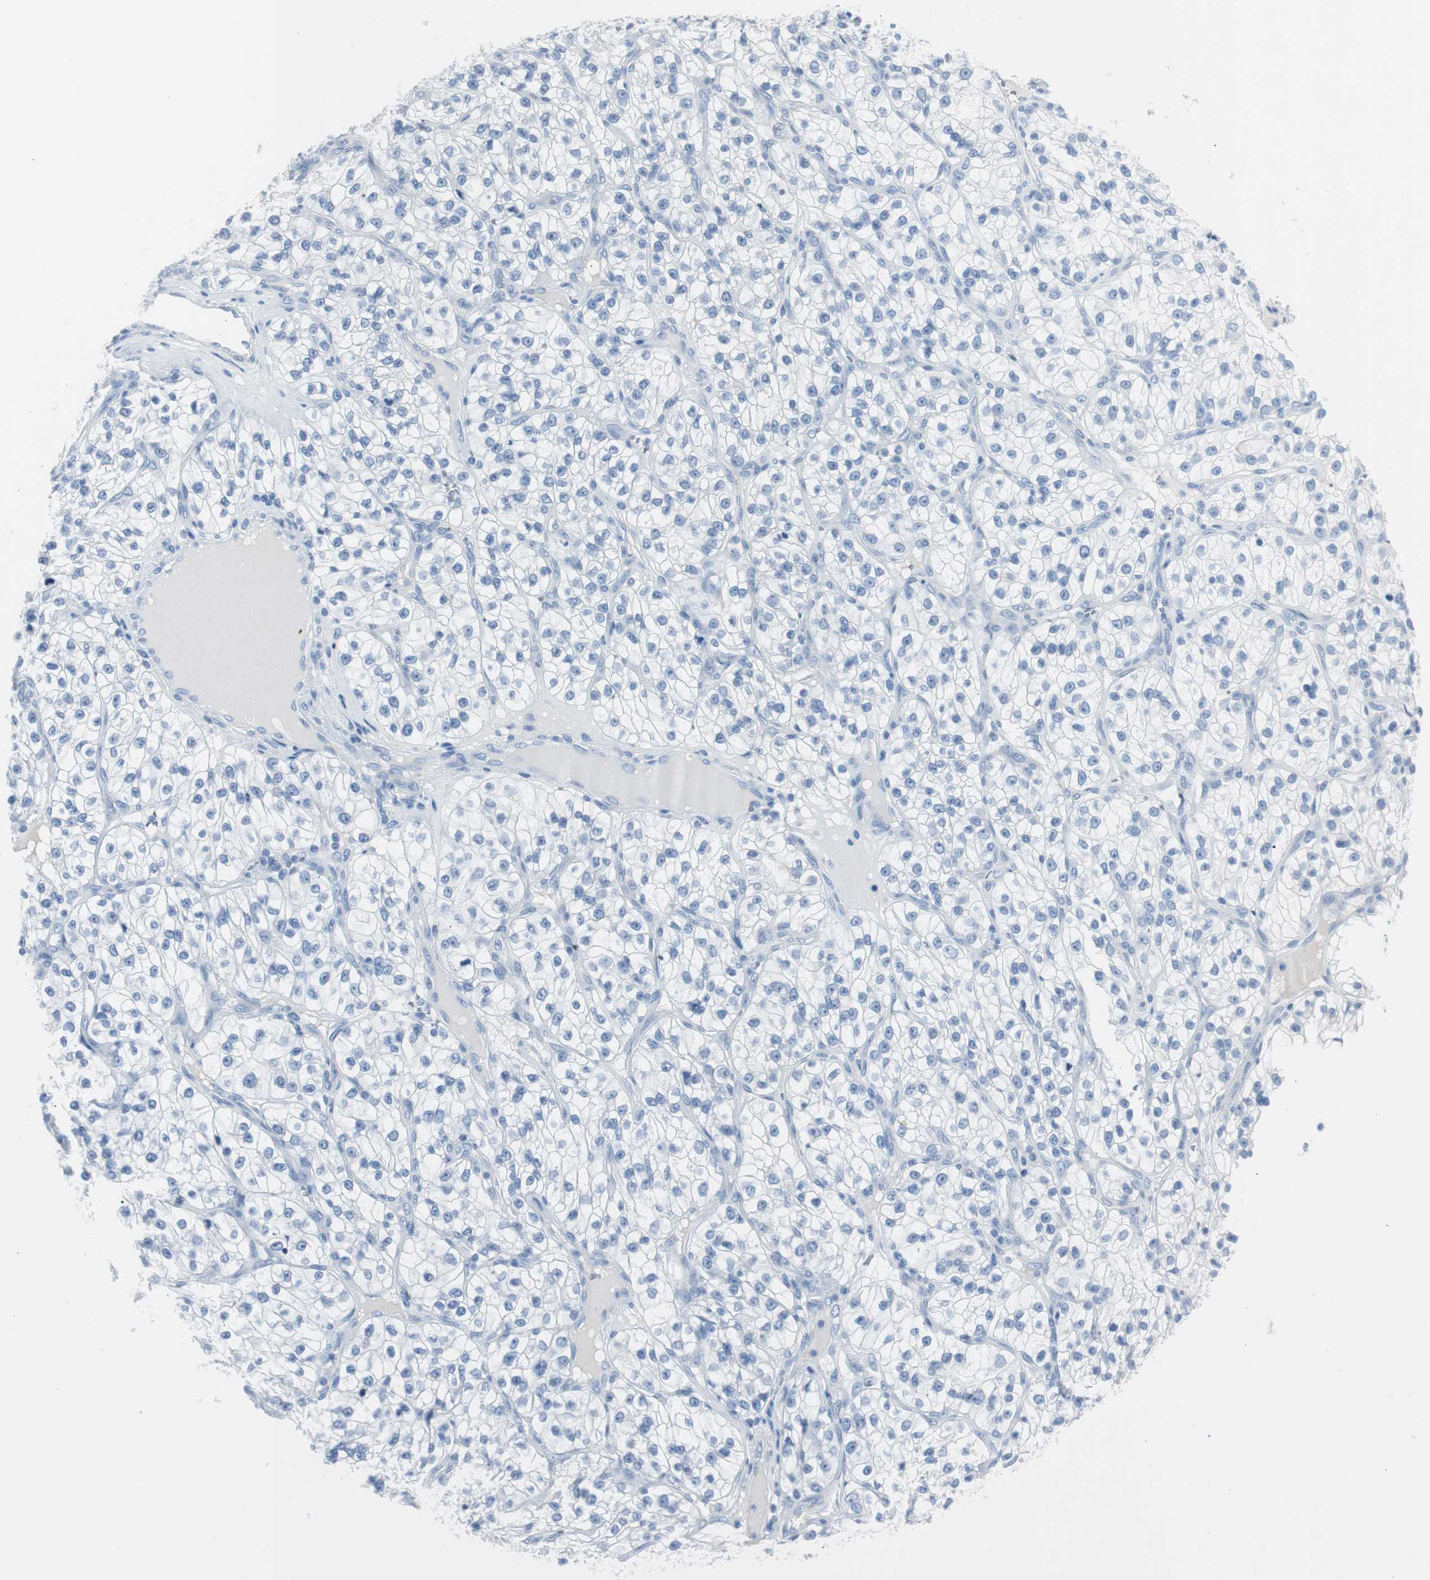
{"staining": {"intensity": "negative", "quantity": "none", "location": "none"}, "tissue": "renal cancer", "cell_type": "Tumor cells", "image_type": "cancer", "snomed": [{"axis": "morphology", "description": "Adenocarcinoma, NOS"}, {"axis": "topography", "description": "Kidney"}], "caption": "Image shows no protein expression in tumor cells of renal adenocarcinoma tissue.", "gene": "S100A7", "patient": {"sex": "female", "age": 57}}